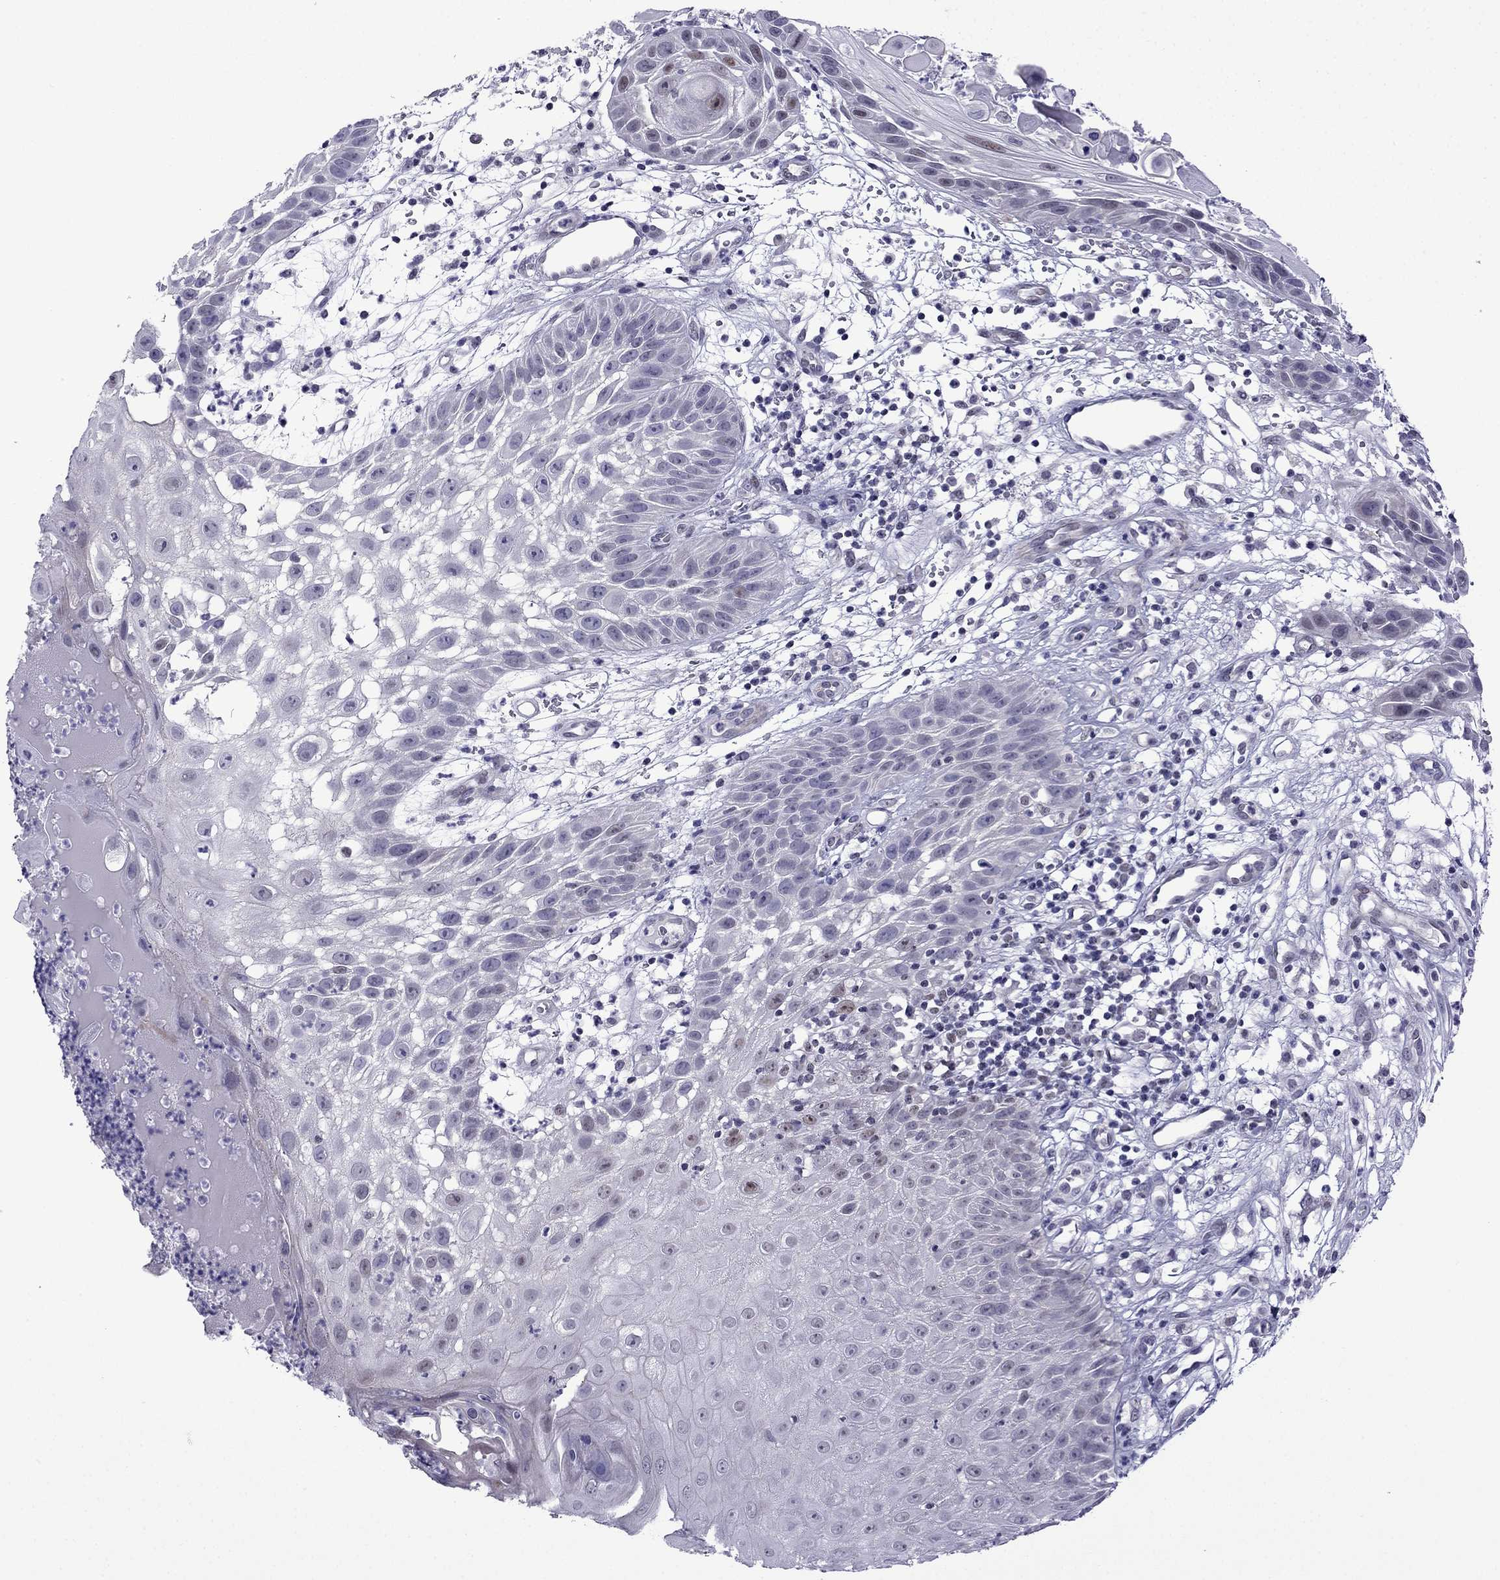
{"staining": {"intensity": "negative", "quantity": "none", "location": "none"}, "tissue": "skin cancer", "cell_type": "Tumor cells", "image_type": "cancer", "snomed": [{"axis": "morphology", "description": "Normal tissue, NOS"}, {"axis": "morphology", "description": "Squamous cell carcinoma, NOS"}, {"axis": "topography", "description": "Skin"}], "caption": "The IHC photomicrograph has no significant positivity in tumor cells of squamous cell carcinoma (skin) tissue. The staining was performed using DAB (3,3'-diaminobenzidine) to visualize the protein expression in brown, while the nuclei were stained in blue with hematoxylin (Magnification: 20x).", "gene": "POM121L12", "patient": {"sex": "male", "age": 79}}